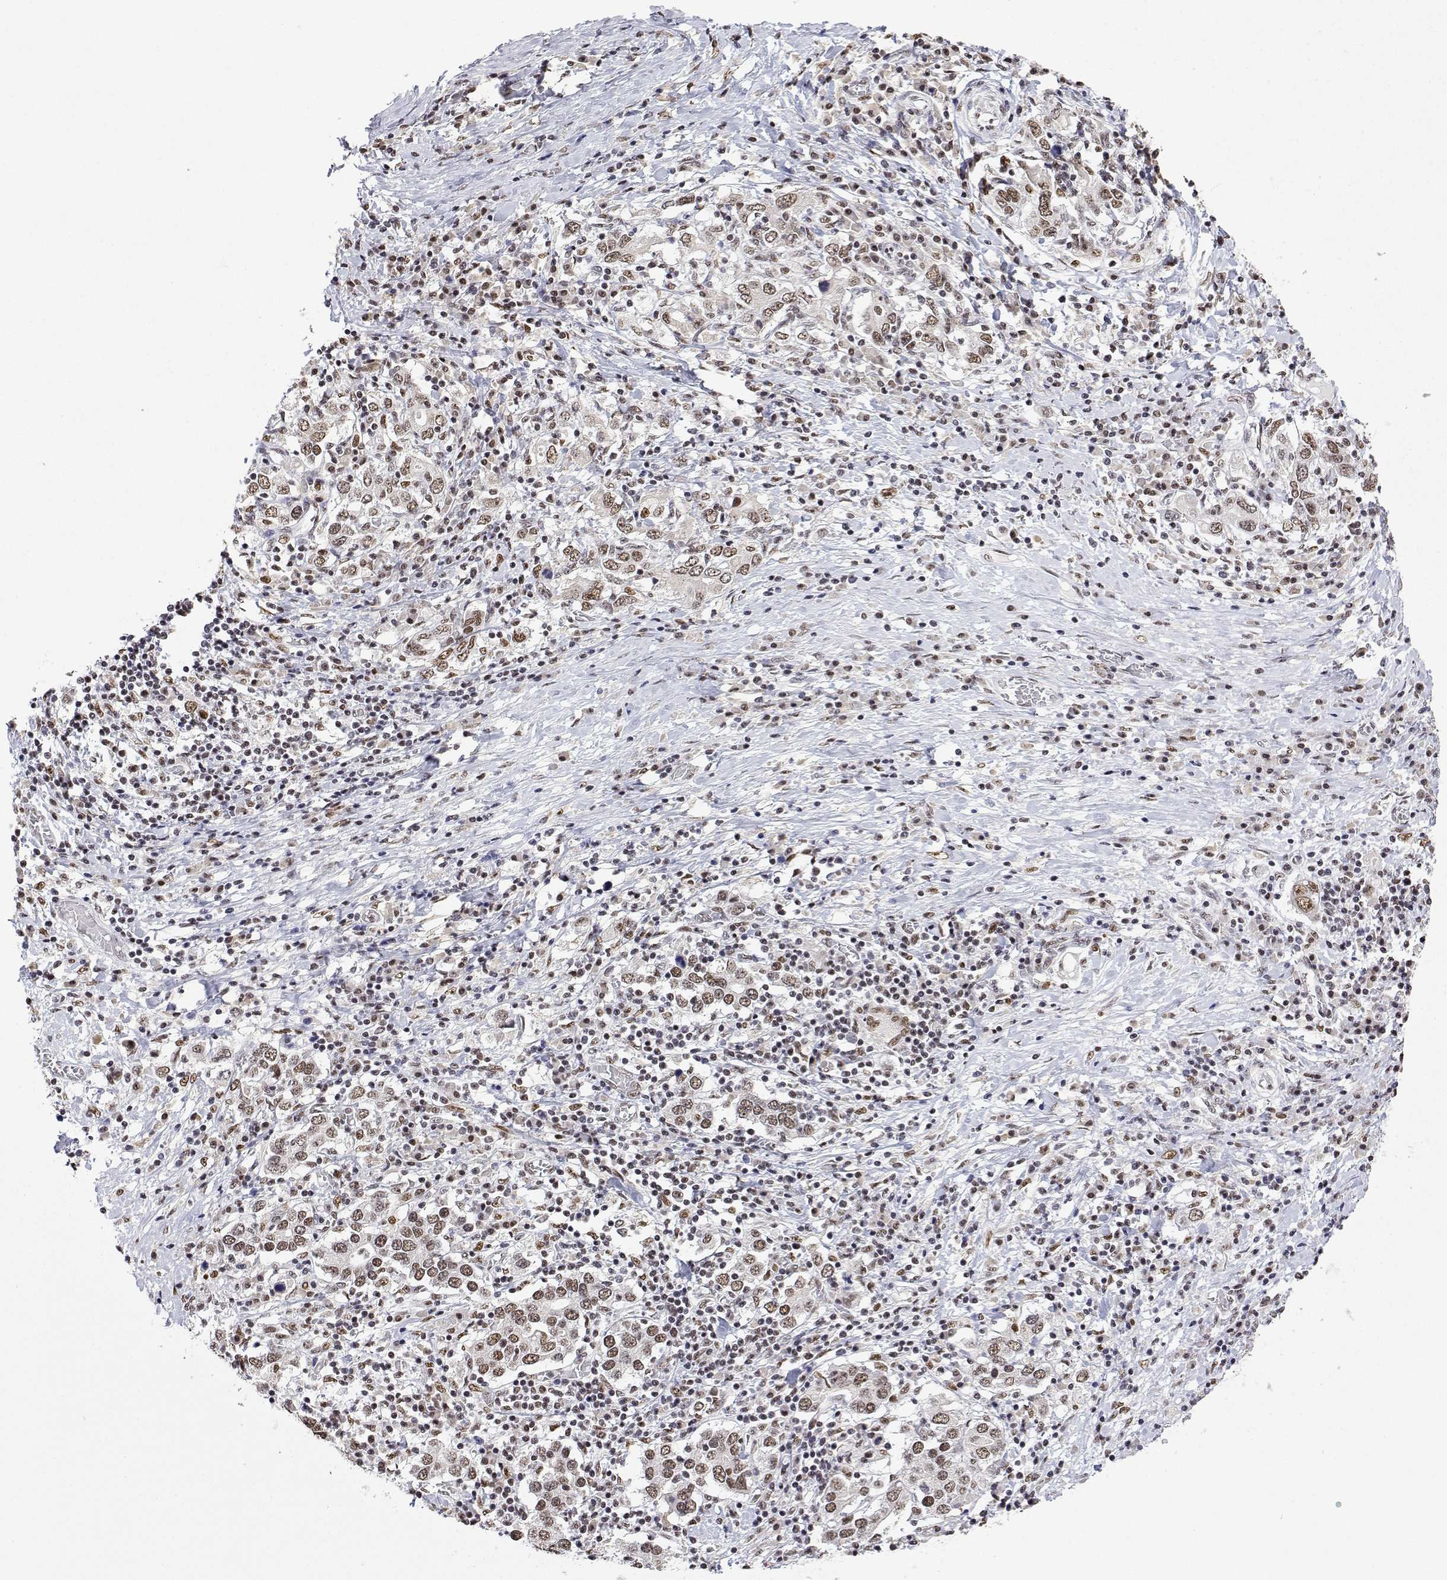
{"staining": {"intensity": "moderate", "quantity": ">75%", "location": "nuclear"}, "tissue": "stomach cancer", "cell_type": "Tumor cells", "image_type": "cancer", "snomed": [{"axis": "morphology", "description": "Adenocarcinoma, NOS"}, {"axis": "topography", "description": "Stomach, upper"}, {"axis": "topography", "description": "Stomach"}], "caption": "Approximately >75% of tumor cells in stomach cancer (adenocarcinoma) reveal moderate nuclear protein staining as visualized by brown immunohistochemical staining.", "gene": "ADAR", "patient": {"sex": "male", "age": 62}}